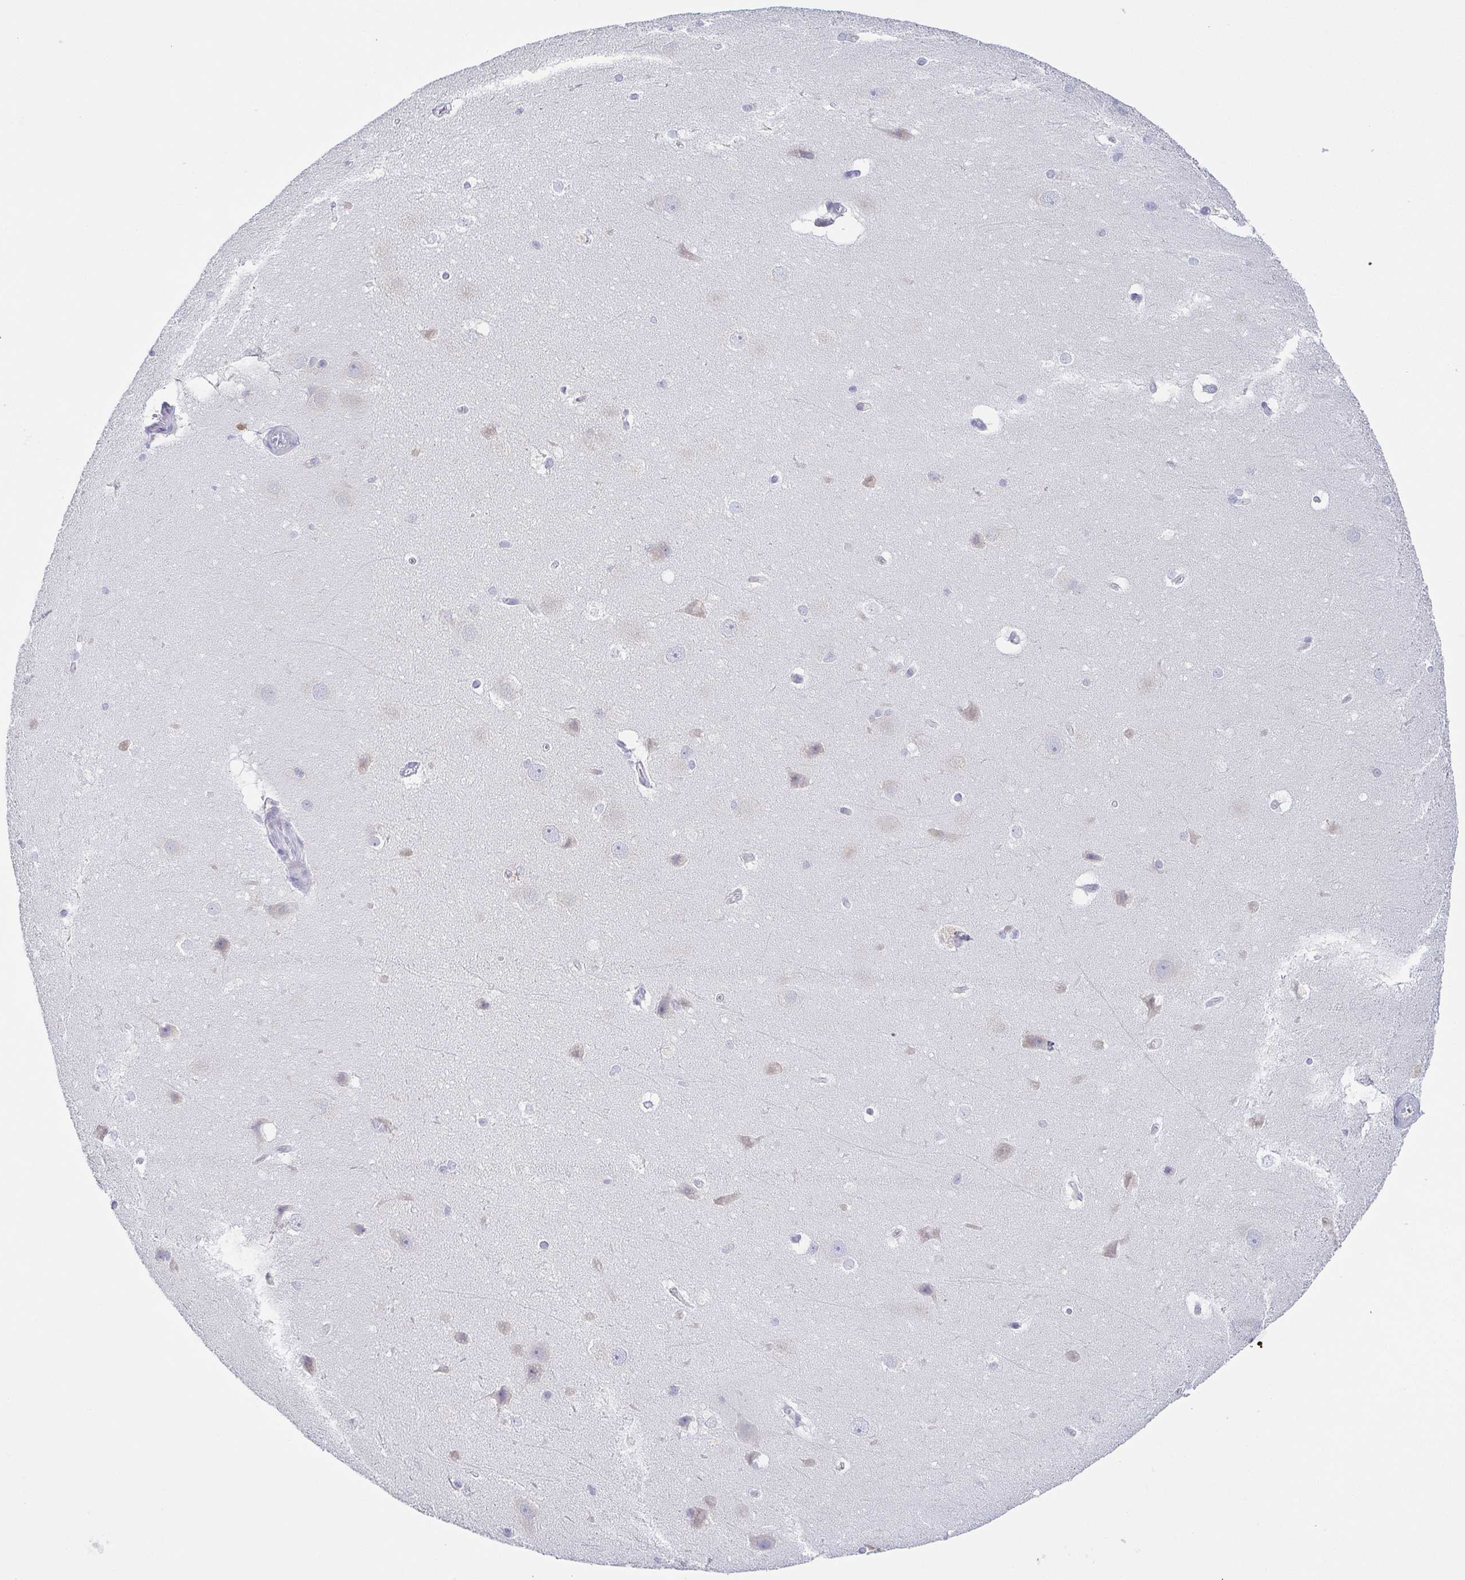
{"staining": {"intensity": "negative", "quantity": "none", "location": "none"}, "tissue": "hippocampus", "cell_type": "Glial cells", "image_type": "normal", "snomed": [{"axis": "morphology", "description": "Normal tissue, NOS"}, {"axis": "topography", "description": "Cerebral cortex"}, {"axis": "topography", "description": "Hippocampus"}], "caption": "Immunohistochemistry (IHC) histopathology image of normal hippocampus: human hippocampus stained with DAB (3,3'-diaminobenzidine) displays no significant protein positivity in glial cells. (IHC, brightfield microscopy, high magnification).", "gene": "PRR27", "patient": {"sex": "female", "age": 19}}